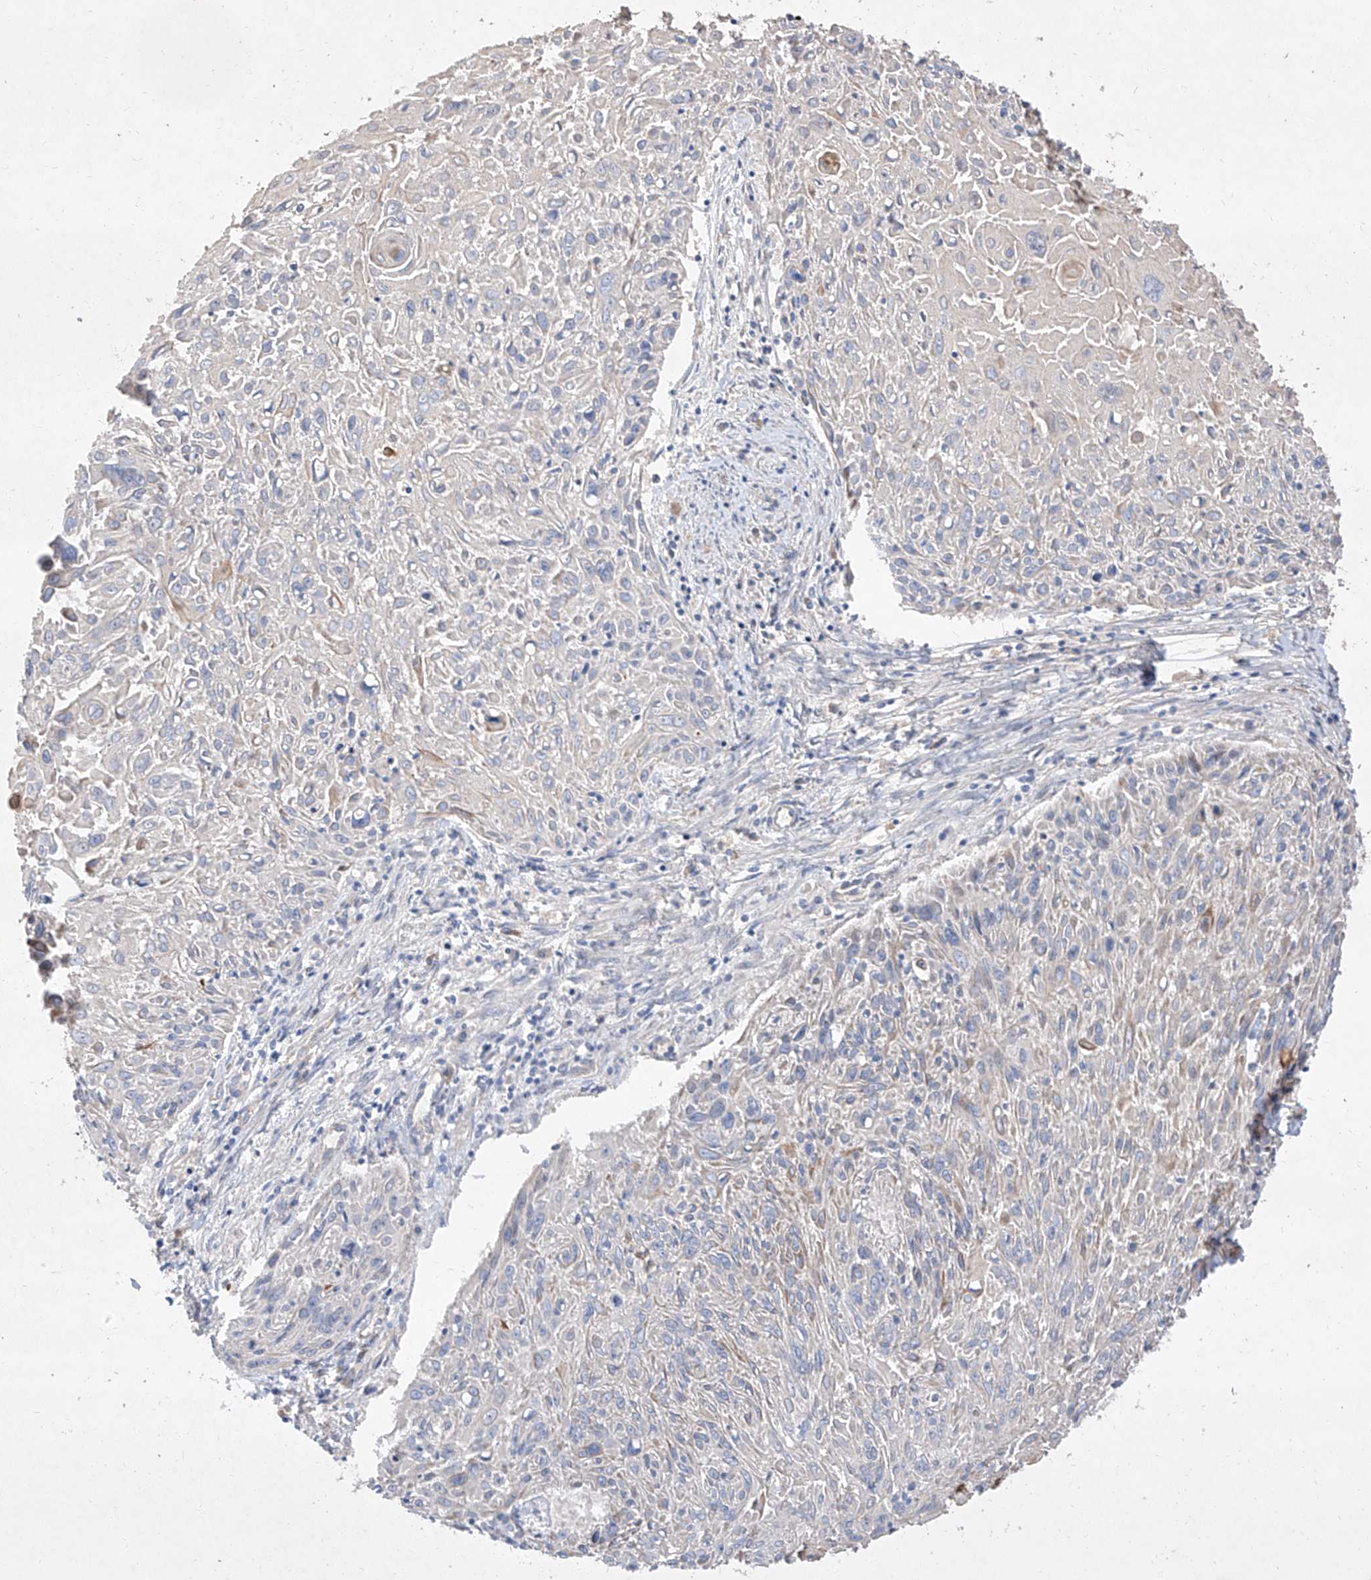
{"staining": {"intensity": "negative", "quantity": "none", "location": "none"}, "tissue": "cervical cancer", "cell_type": "Tumor cells", "image_type": "cancer", "snomed": [{"axis": "morphology", "description": "Squamous cell carcinoma, NOS"}, {"axis": "topography", "description": "Cervix"}], "caption": "Immunohistochemistry image of human cervical squamous cell carcinoma stained for a protein (brown), which shows no expression in tumor cells. The staining was performed using DAB to visualize the protein expression in brown, while the nuclei were stained in blue with hematoxylin (Magnification: 20x).", "gene": "DIRAS3", "patient": {"sex": "female", "age": 51}}